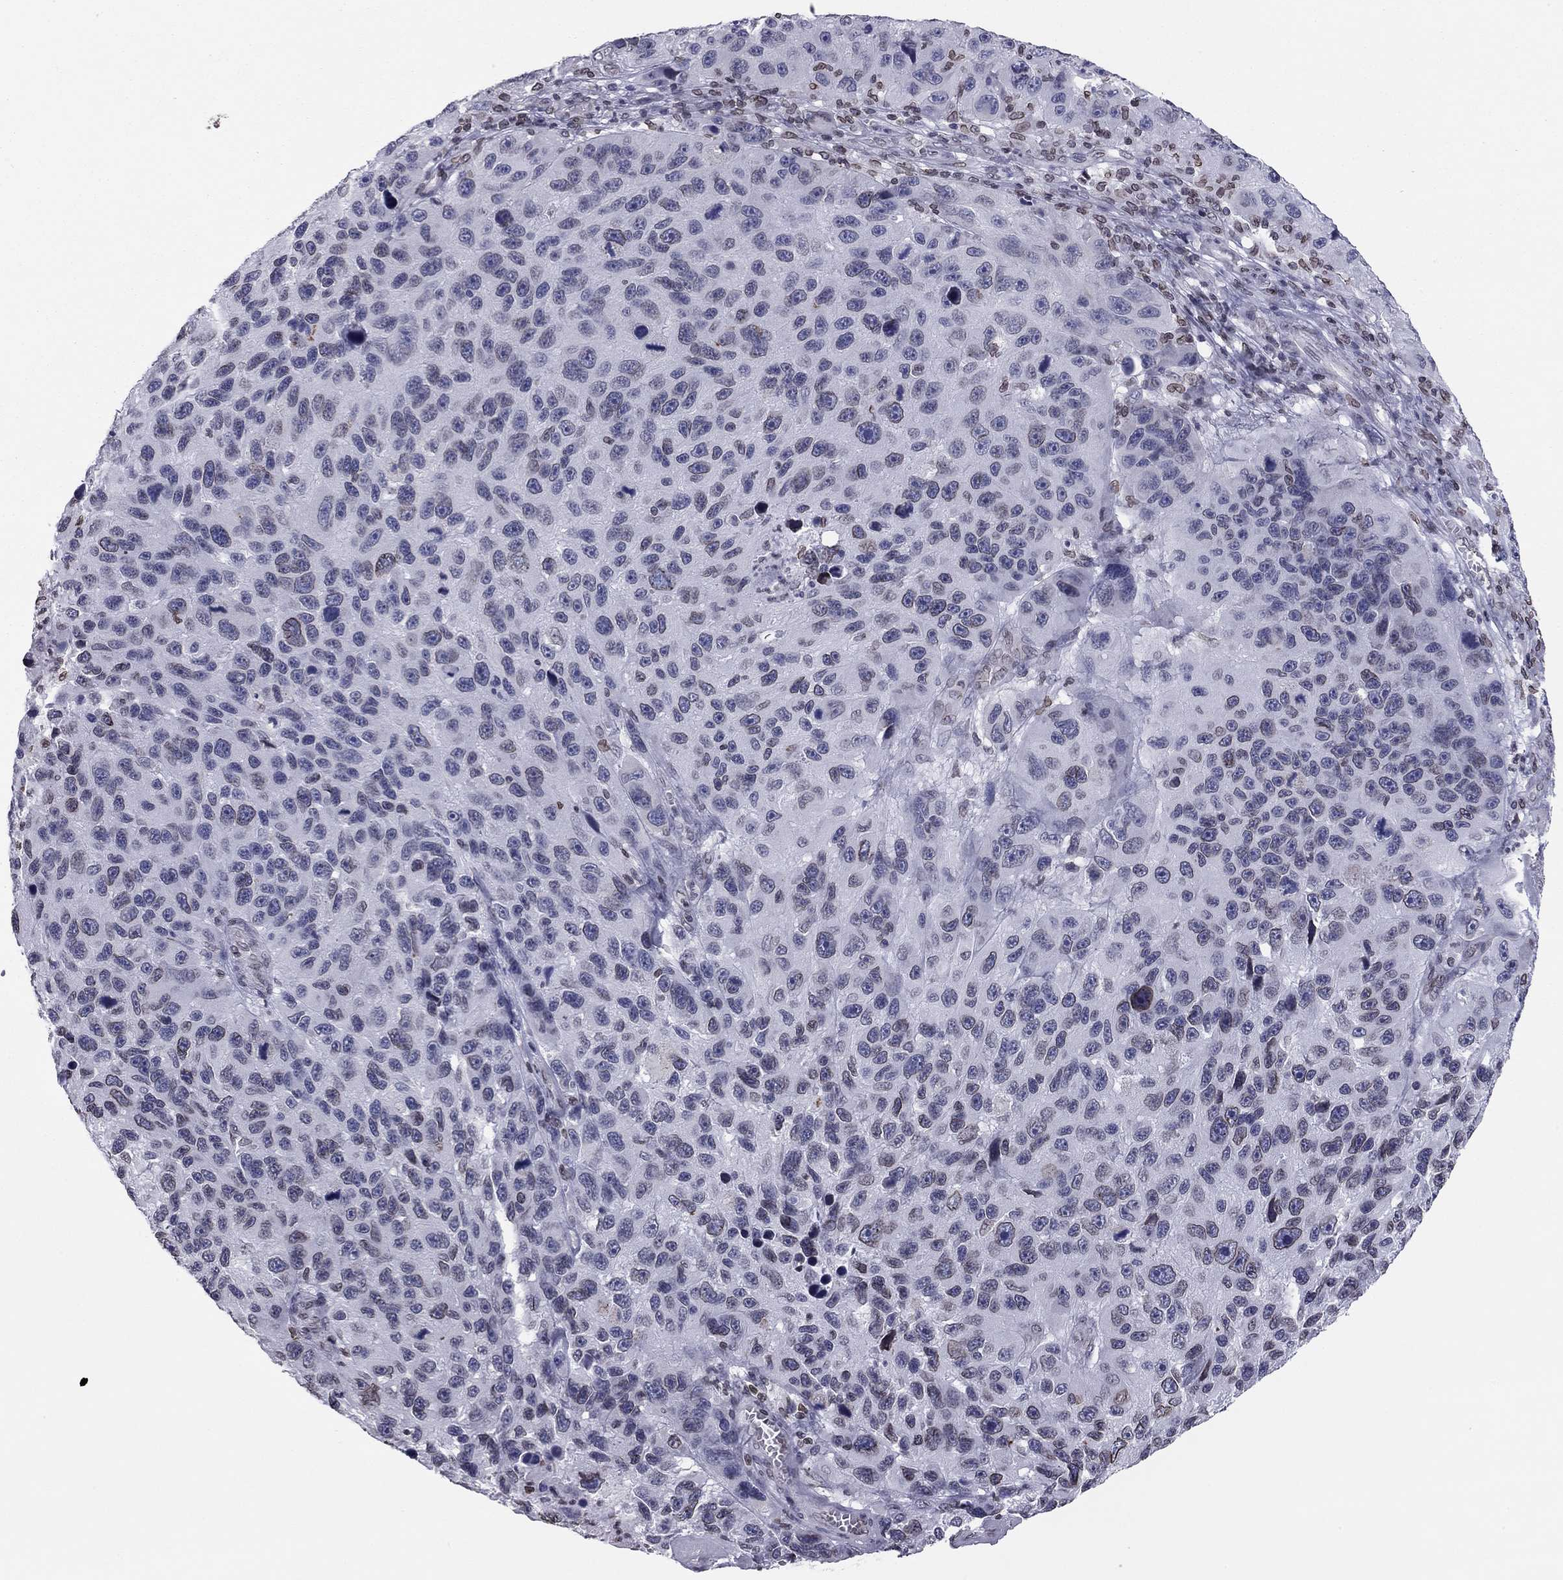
{"staining": {"intensity": "moderate", "quantity": "<25%", "location": "cytoplasmic/membranous,nuclear"}, "tissue": "melanoma", "cell_type": "Tumor cells", "image_type": "cancer", "snomed": [{"axis": "morphology", "description": "Malignant melanoma, NOS"}, {"axis": "topography", "description": "Skin"}], "caption": "Immunohistochemical staining of human melanoma displays moderate cytoplasmic/membranous and nuclear protein staining in approximately <25% of tumor cells.", "gene": "ESPL1", "patient": {"sex": "male", "age": 53}}